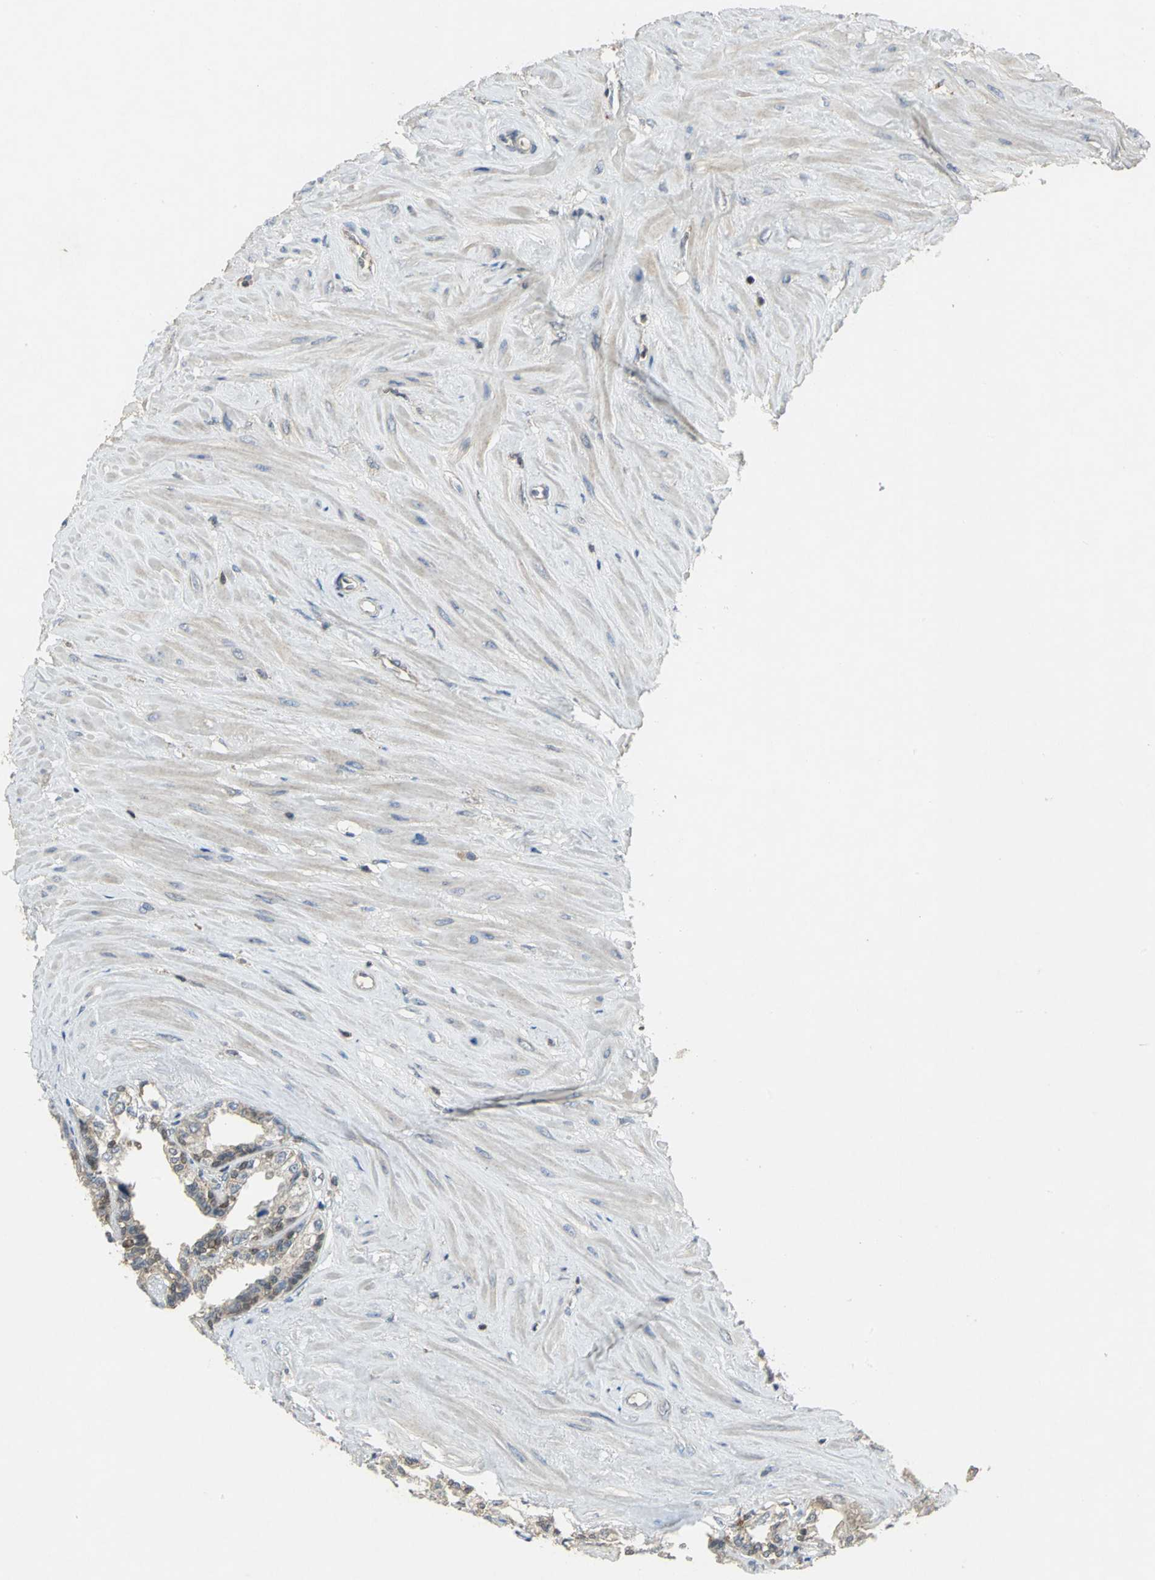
{"staining": {"intensity": "moderate", "quantity": "25%-75%", "location": "nuclear"}, "tissue": "seminal vesicle", "cell_type": "Glandular cells", "image_type": "normal", "snomed": [{"axis": "morphology", "description": "Normal tissue, NOS"}, {"axis": "morphology", "description": "Inflammation, NOS"}, {"axis": "topography", "description": "Urinary bladder"}, {"axis": "topography", "description": "Prostate"}, {"axis": "topography", "description": "Seminal veicle"}], "caption": "A high-resolution histopathology image shows IHC staining of benign seminal vesicle, which exhibits moderate nuclear positivity in approximately 25%-75% of glandular cells. (DAB (3,3'-diaminobenzidine) = brown stain, brightfield microscopy at high magnification).", "gene": "PPIA", "patient": {"sex": "male", "age": 82}}